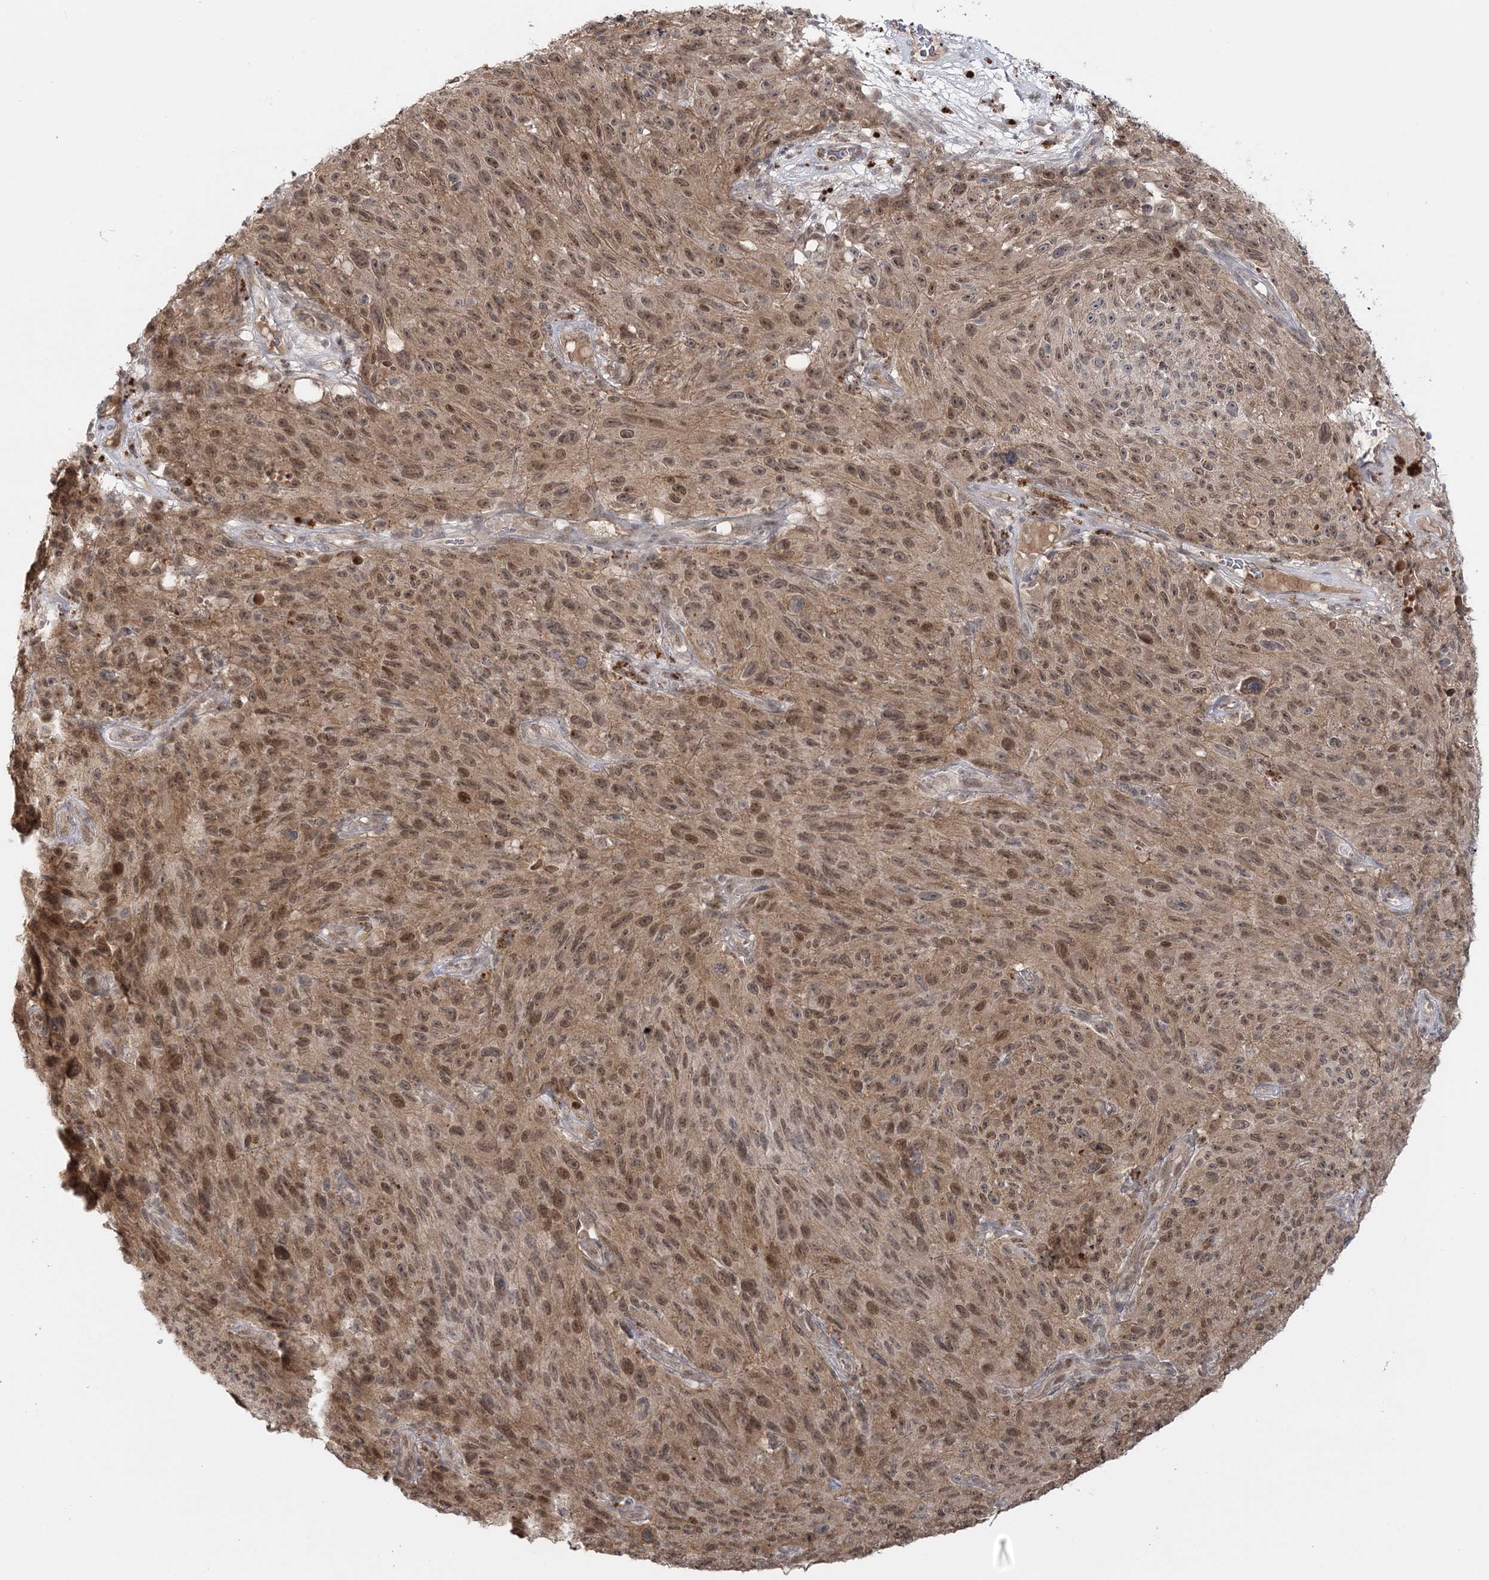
{"staining": {"intensity": "moderate", "quantity": ">75%", "location": "cytoplasmic/membranous,nuclear"}, "tissue": "melanoma", "cell_type": "Tumor cells", "image_type": "cancer", "snomed": [{"axis": "morphology", "description": "Malignant melanoma, NOS"}, {"axis": "topography", "description": "Skin"}], "caption": "Approximately >75% of tumor cells in malignant melanoma demonstrate moderate cytoplasmic/membranous and nuclear protein expression as visualized by brown immunohistochemical staining.", "gene": "ZFAND6", "patient": {"sex": "female", "age": 82}}